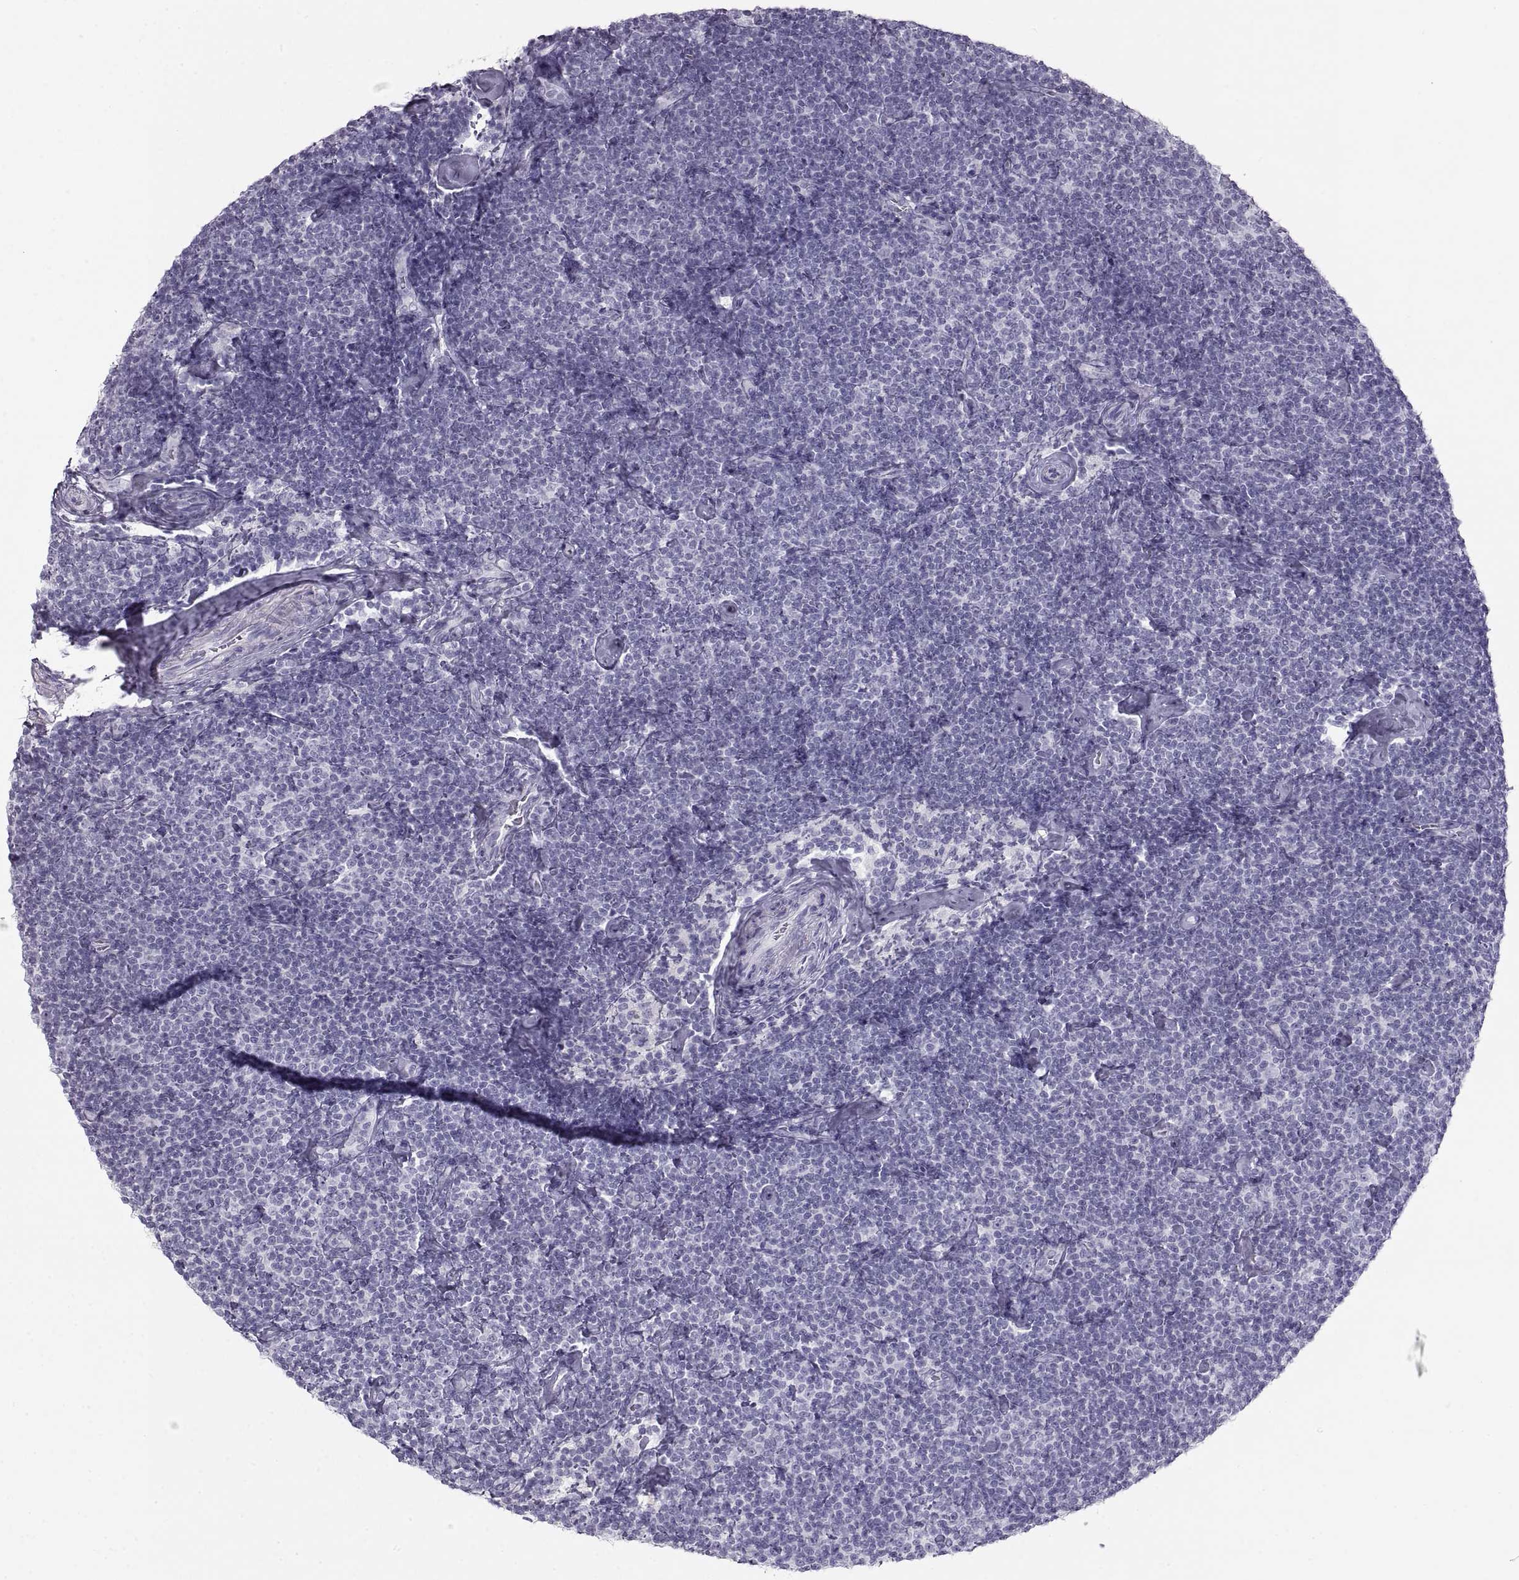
{"staining": {"intensity": "negative", "quantity": "none", "location": "none"}, "tissue": "lymphoma", "cell_type": "Tumor cells", "image_type": "cancer", "snomed": [{"axis": "morphology", "description": "Malignant lymphoma, non-Hodgkin's type, Low grade"}, {"axis": "topography", "description": "Lymph node"}], "caption": "An IHC image of lymphoma is shown. There is no staining in tumor cells of lymphoma.", "gene": "SEMG1", "patient": {"sex": "male", "age": 81}}